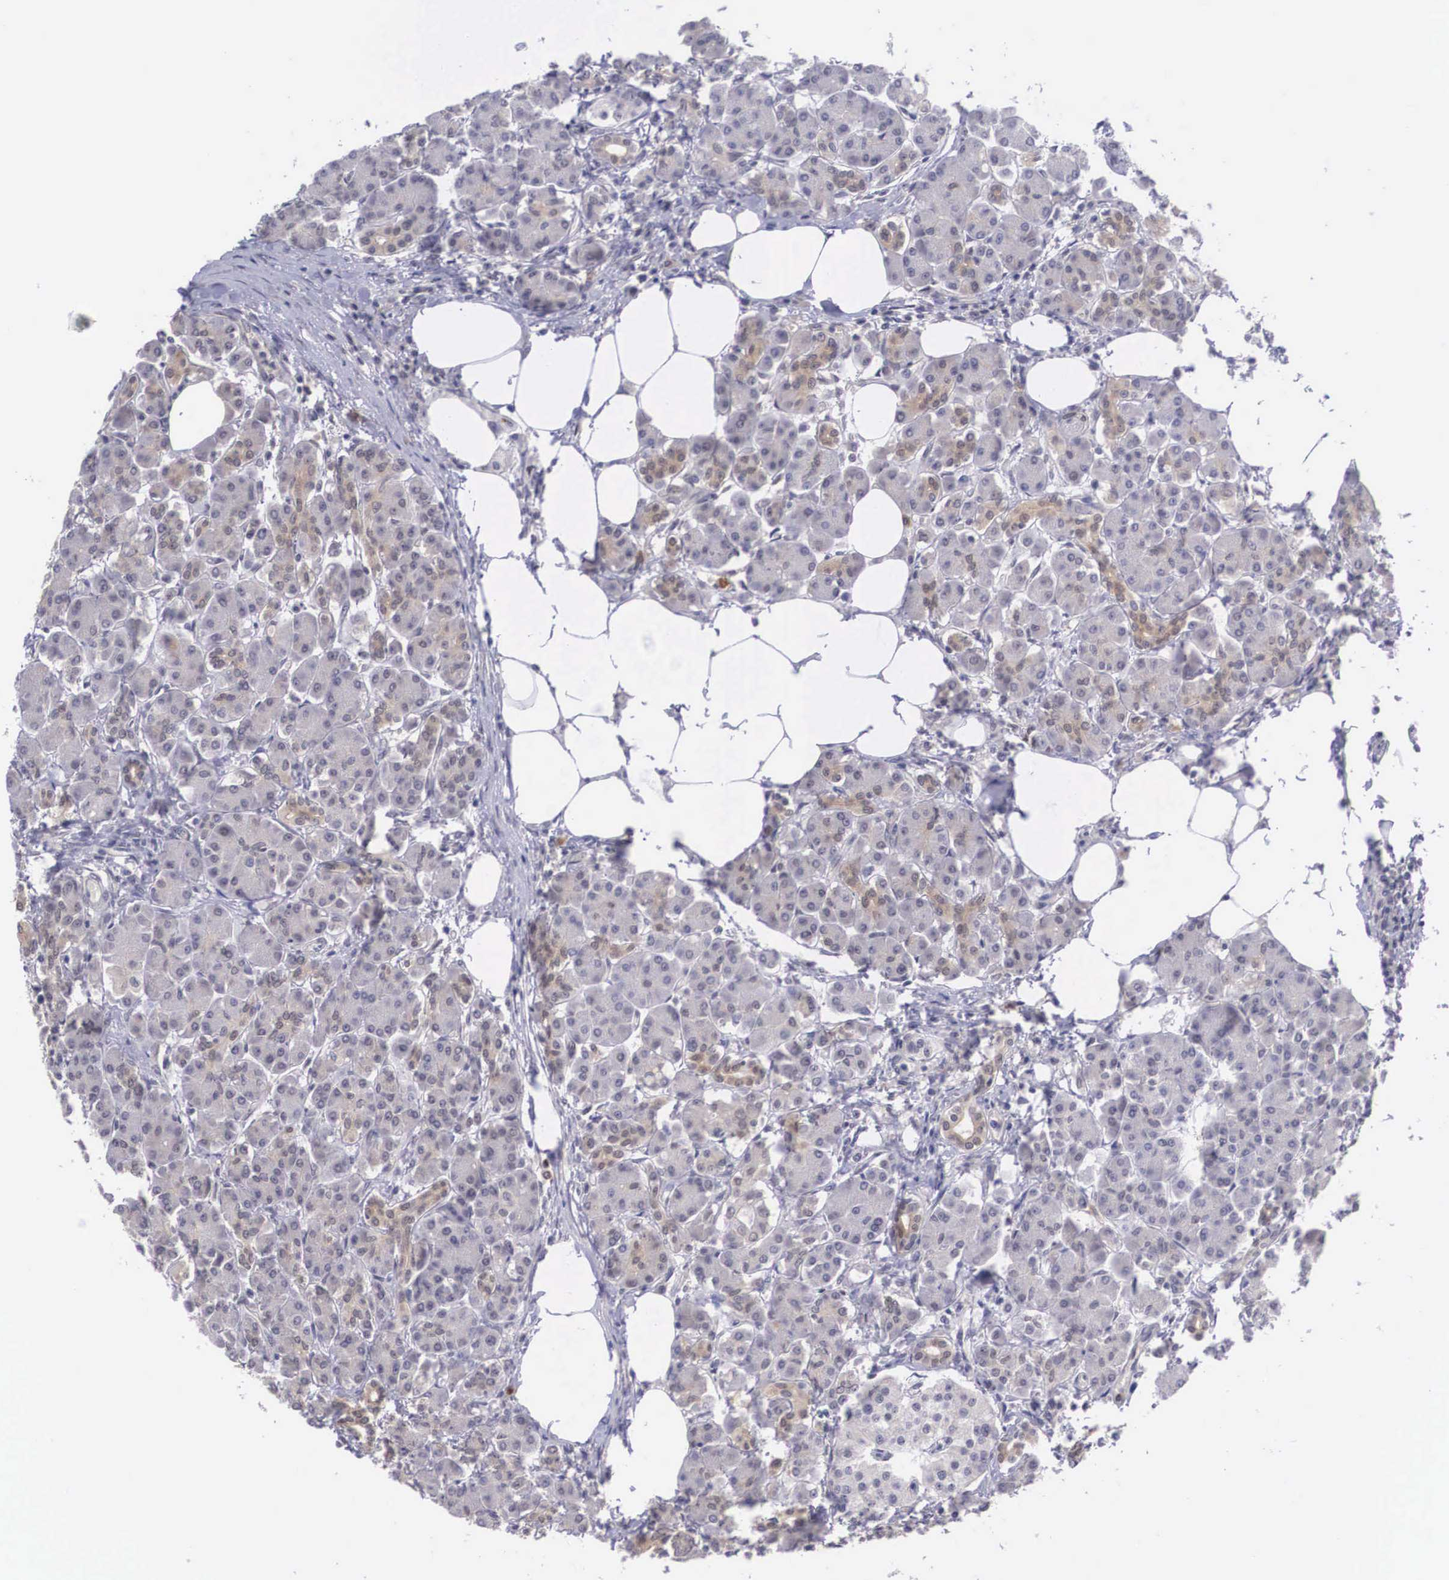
{"staining": {"intensity": "moderate", "quantity": ">75%", "location": "cytoplasmic/membranous,nuclear"}, "tissue": "pancreas", "cell_type": "Exocrine glandular cells", "image_type": "normal", "snomed": [{"axis": "morphology", "description": "Normal tissue, NOS"}, {"axis": "topography", "description": "Pancreas"}], "caption": "Immunohistochemistry (IHC) of benign human pancreas displays medium levels of moderate cytoplasmic/membranous,nuclear expression in about >75% of exocrine glandular cells.", "gene": "NINL", "patient": {"sex": "female", "age": 73}}